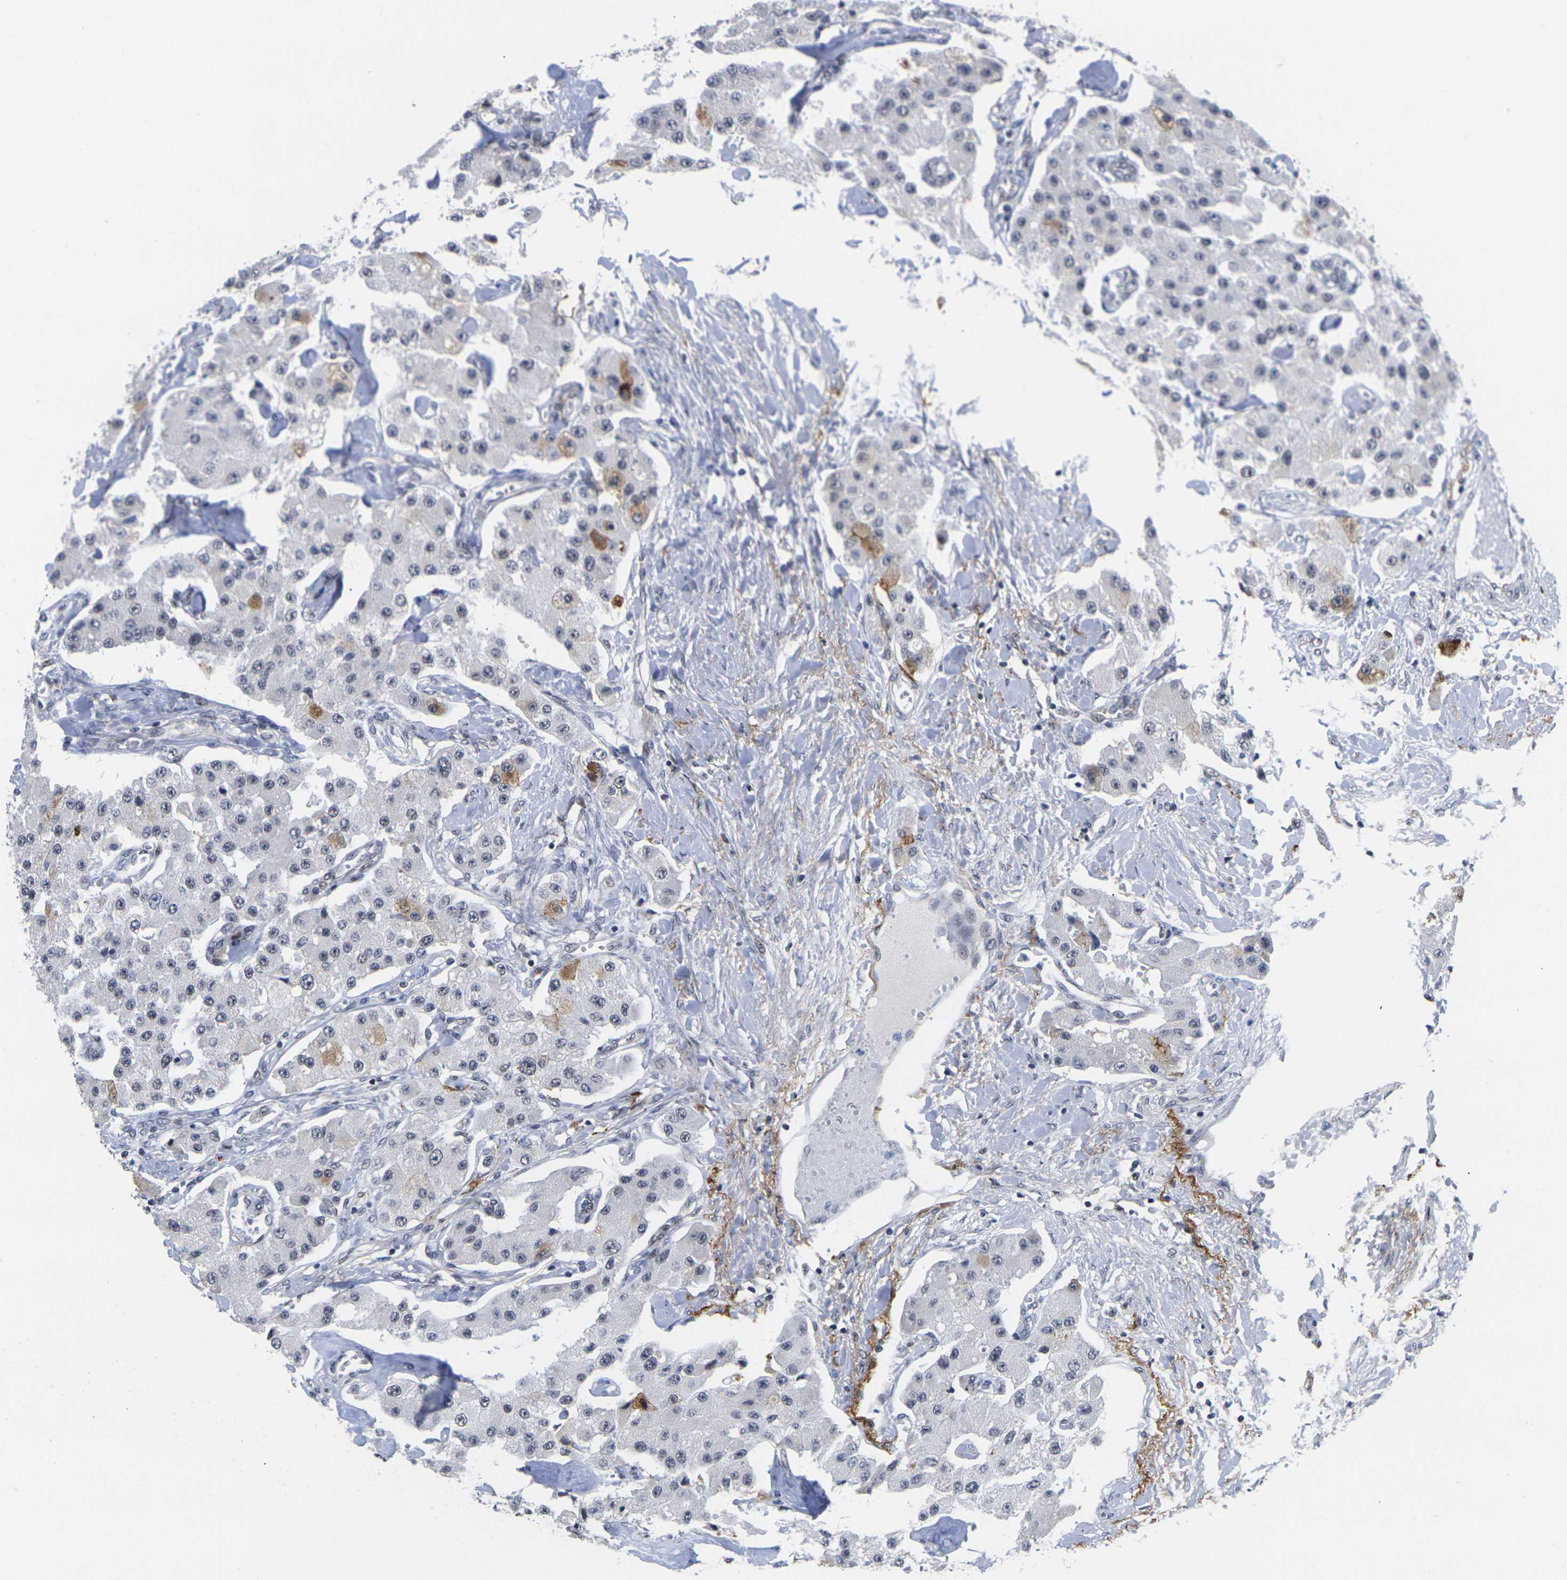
{"staining": {"intensity": "negative", "quantity": "none", "location": "none"}, "tissue": "carcinoid", "cell_type": "Tumor cells", "image_type": "cancer", "snomed": [{"axis": "morphology", "description": "Carcinoid, malignant, NOS"}, {"axis": "topography", "description": "Pancreas"}], "caption": "Tumor cells are negative for brown protein staining in carcinoid (malignant).", "gene": "RBM7", "patient": {"sex": "male", "age": 41}}